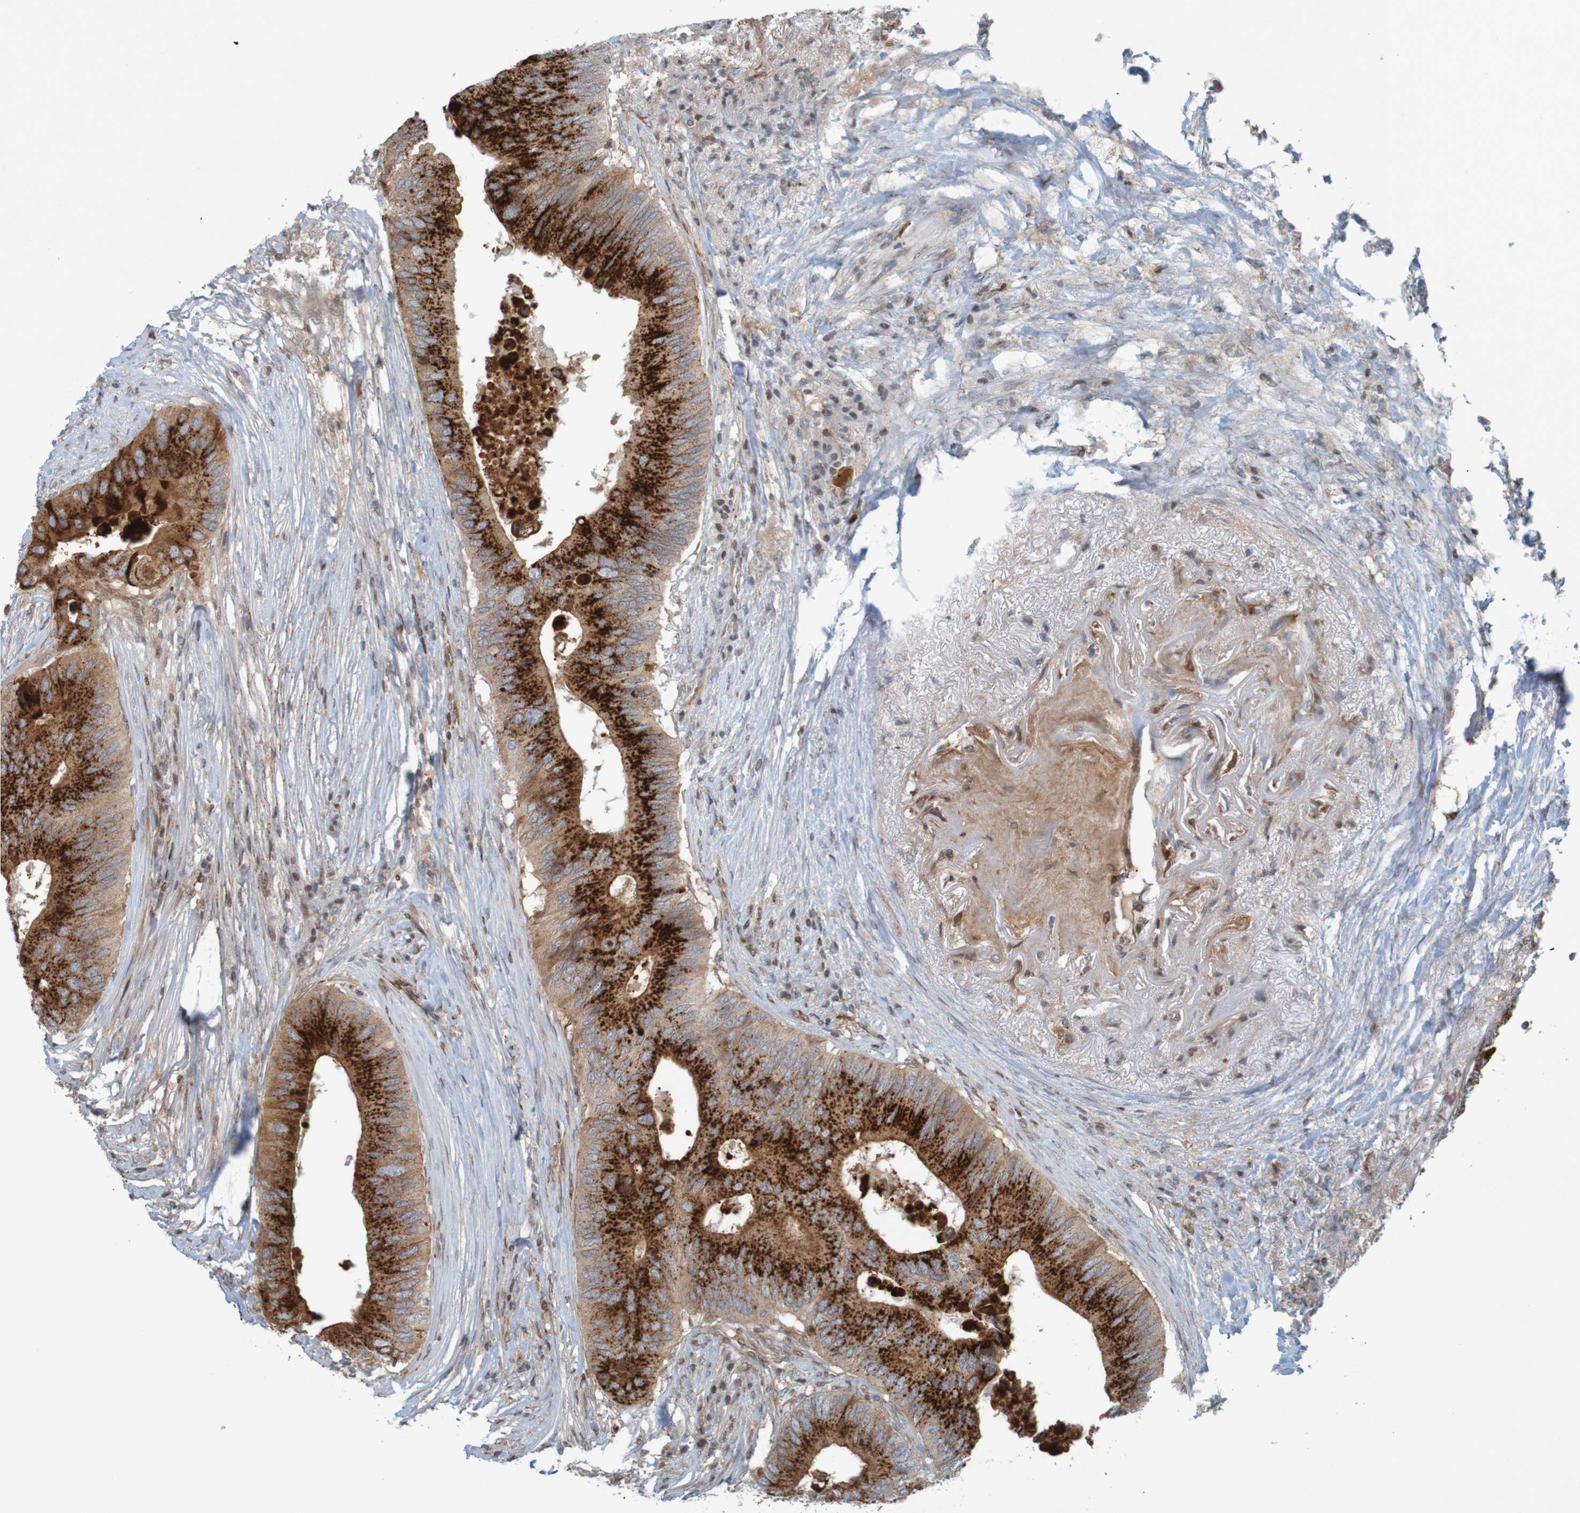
{"staining": {"intensity": "strong", "quantity": ">75%", "location": "cytoplasmic/membranous"}, "tissue": "colorectal cancer", "cell_type": "Tumor cells", "image_type": "cancer", "snomed": [{"axis": "morphology", "description": "Adenocarcinoma, NOS"}, {"axis": "topography", "description": "Colon"}], "caption": "Adenocarcinoma (colorectal) stained for a protein (brown) exhibits strong cytoplasmic/membranous positive positivity in about >75% of tumor cells.", "gene": "GUCY1A1", "patient": {"sex": "male", "age": 71}}